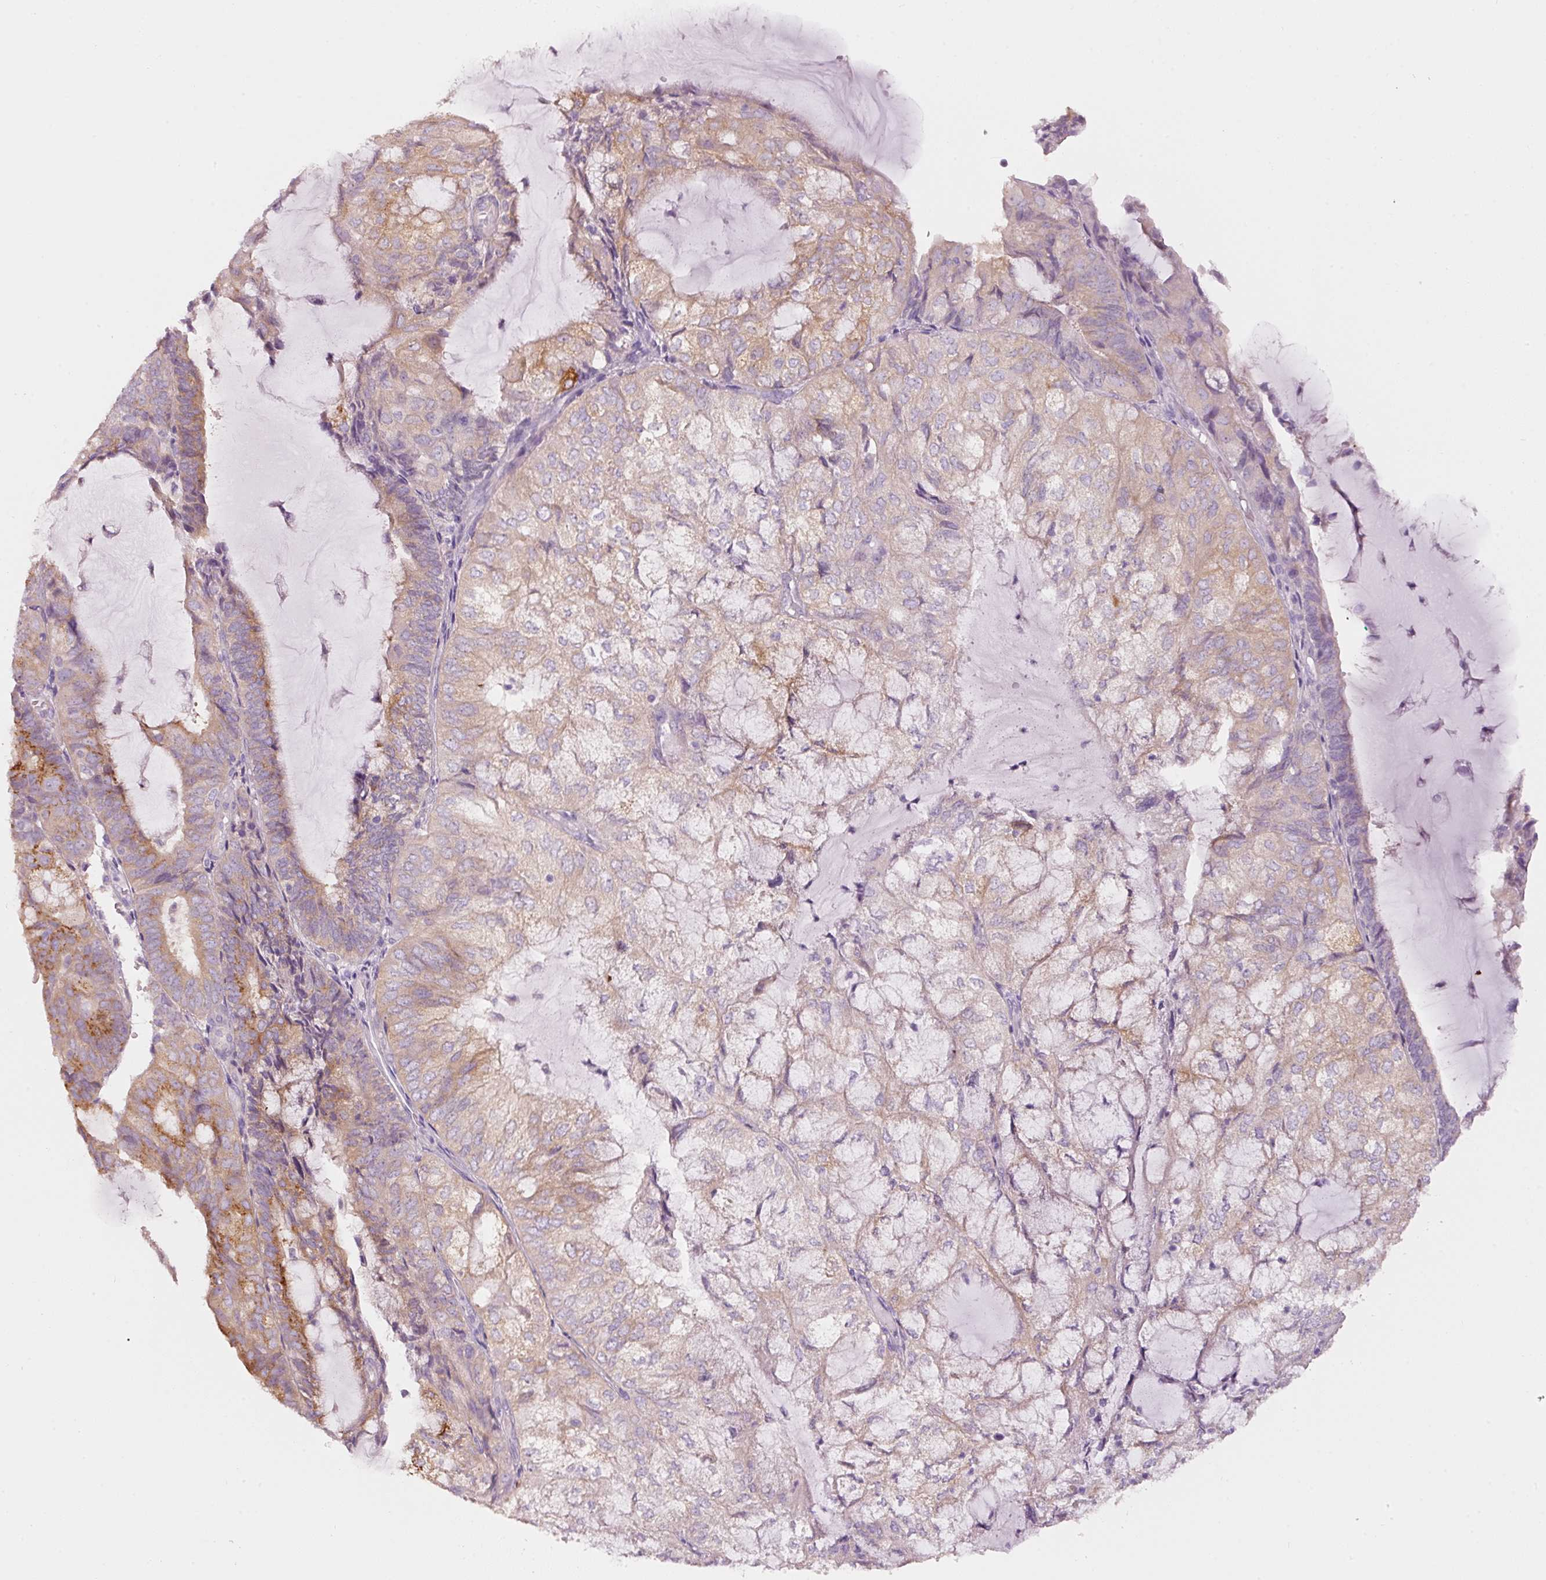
{"staining": {"intensity": "moderate", "quantity": "25%-75%", "location": "cytoplasmic/membranous"}, "tissue": "endometrial cancer", "cell_type": "Tumor cells", "image_type": "cancer", "snomed": [{"axis": "morphology", "description": "Adenocarcinoma, NOS"}, {"axis": "topography", "description": "Endometrium"}], "caption": "A micrograph of human endometrial adenocarcinoma stained for a protein demonstrates moderate cytoplasmic/membranous brown staining in tumor cells.", "gene": "PDXDC1", "patient": {"sex": "female", "age": 81}}